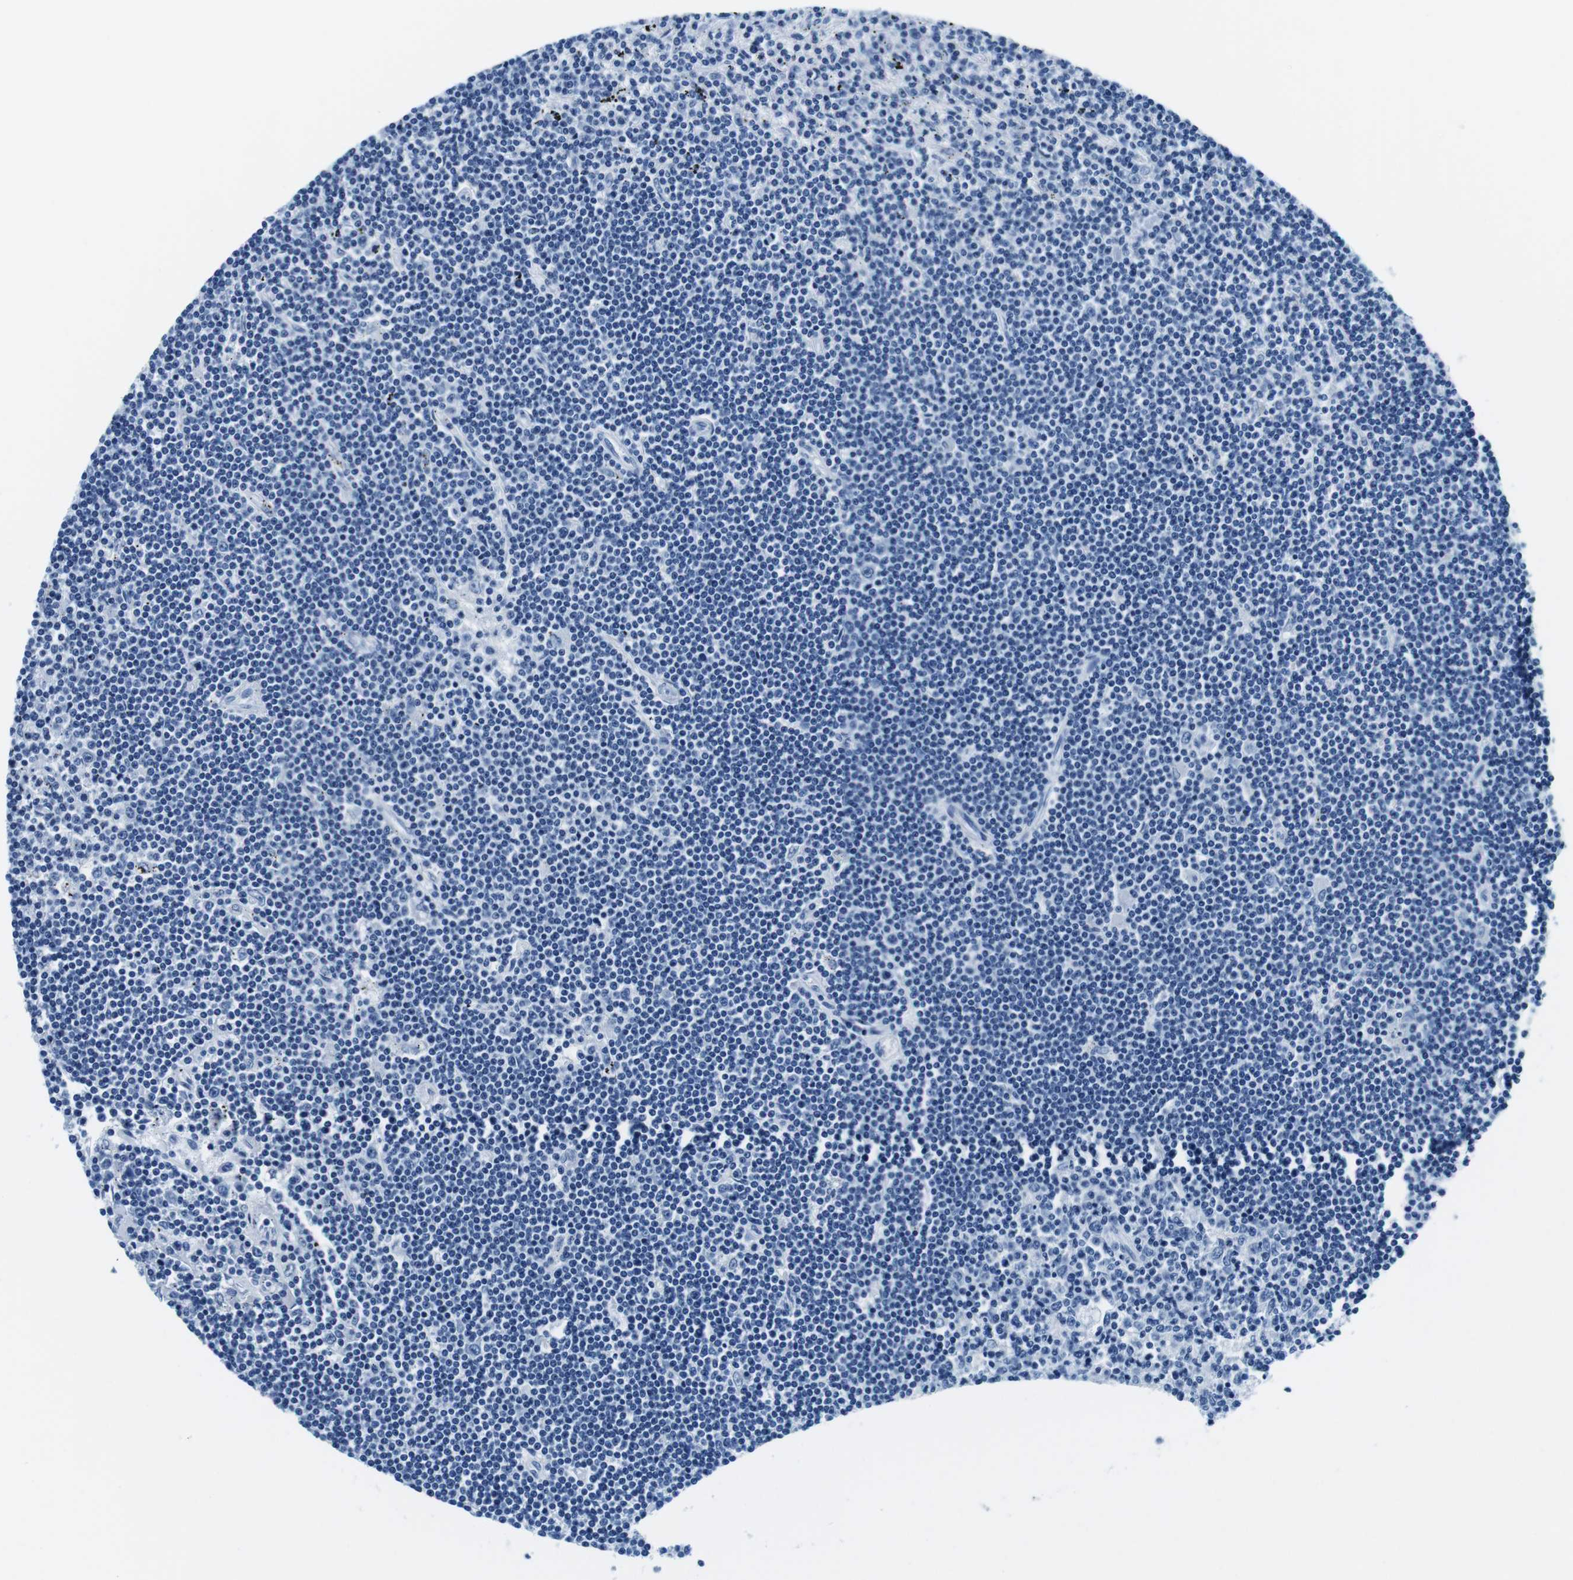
{"staining": {"intensity": "negative", "quantity": "none", "location": "none"}, "tissue": "lymphoma", "cell_type": "Tumor cells", "image_type": "cancer", "snomed": [{"axis": "morphology", "description": "Malignant lymphoma, non-Hodgkin's type, Low grade"}, {"axis": "topography", "description": "Spleen"}], "caption": "Image shows no protein staining in tumor cells of malignant lymphoma, non-Hodgkin's type (low-grade) tissue. (Brightfield microscopy of DAB (3,3'-diaminobenzidine) immunohistochemistry at high magnification).", "gene": "ELANE", "patient": {"sex": "male", "age": 76}}